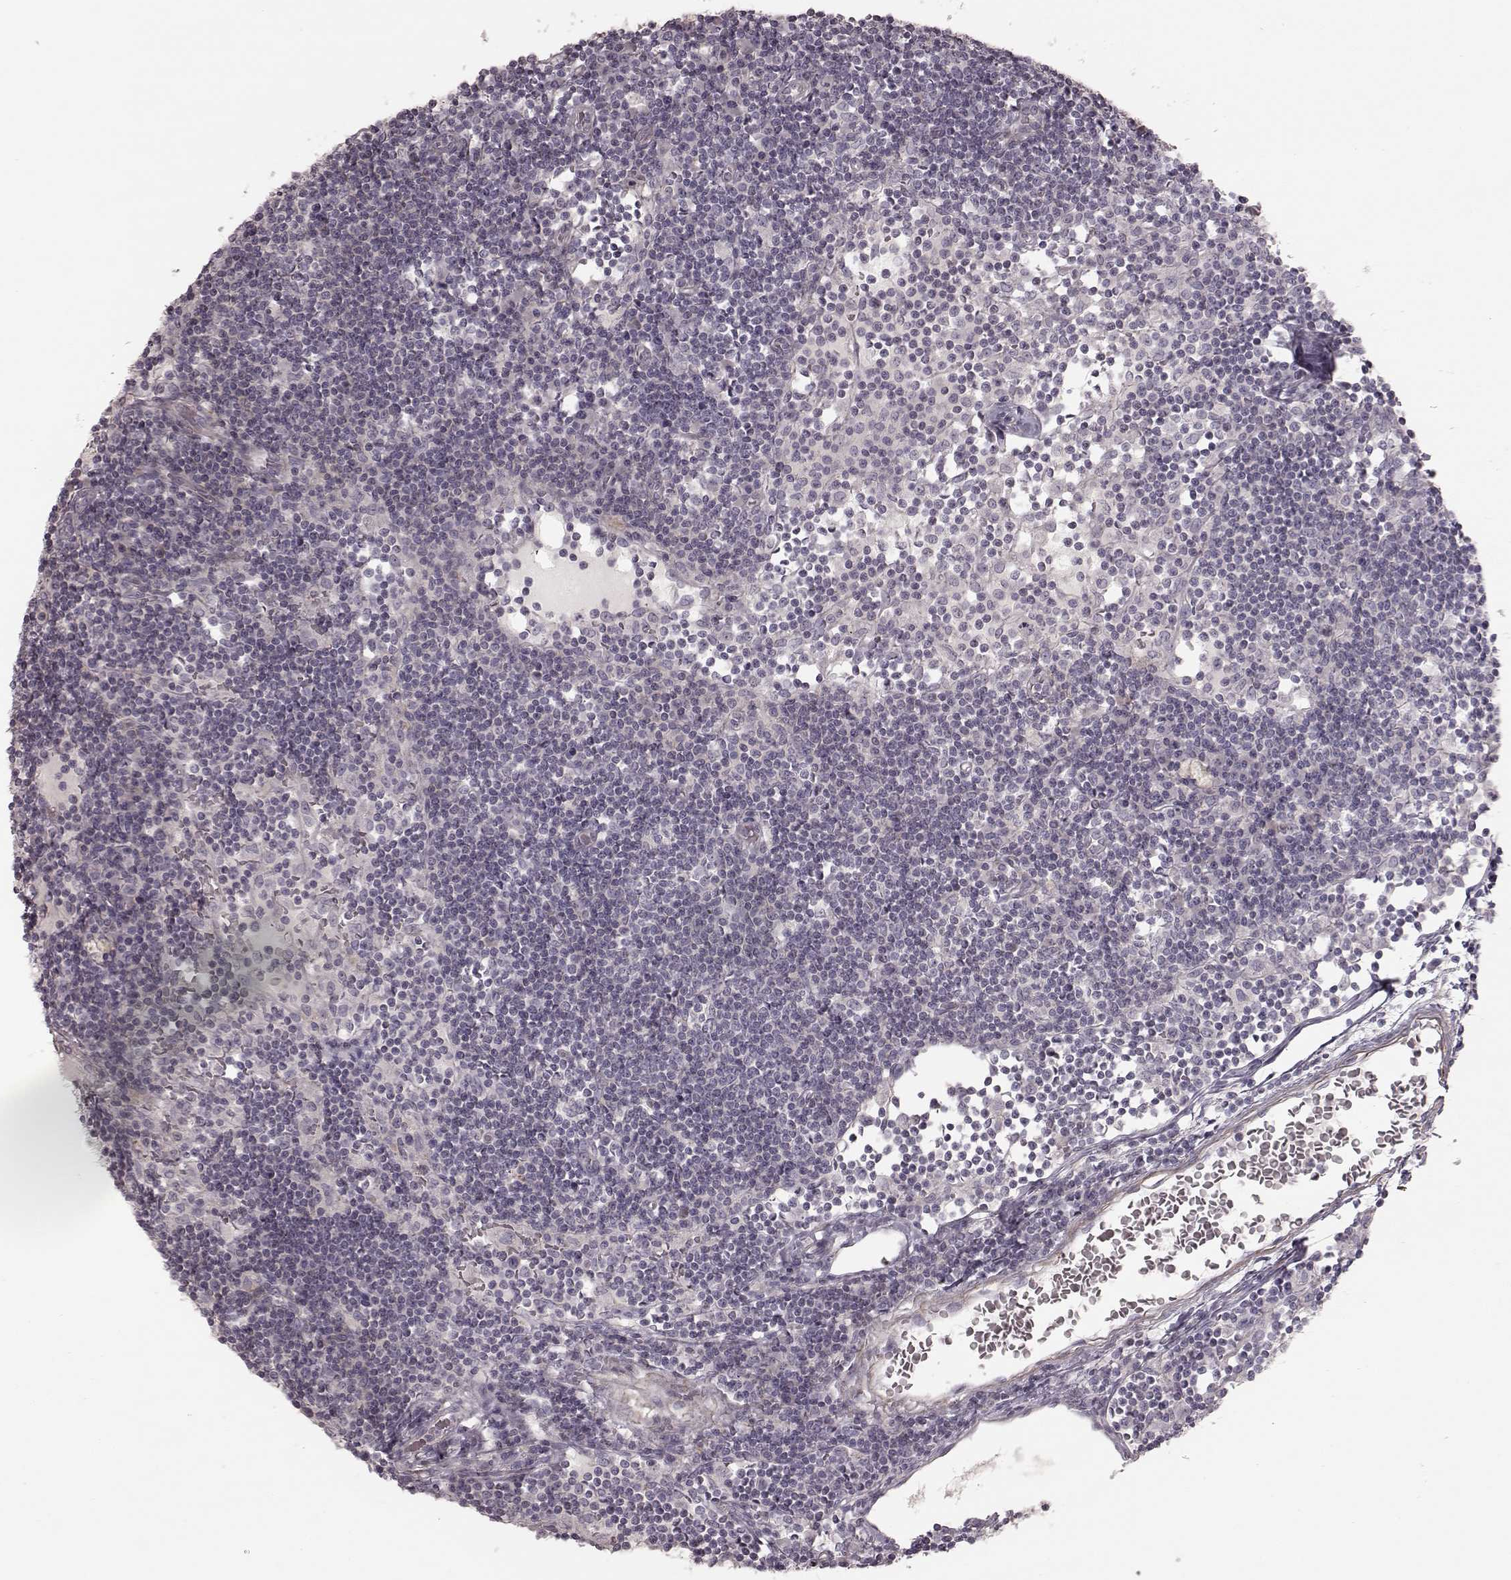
{"staining": {"intensity": "negative", "quantity": "none", "location": "none"}, "tissue": "lymph node", "cell_type": "Germinal center cells", "image_type": "normal", "snomed": [{"axis": "morphology", "description": "Normal tissue, NOS"}, {"axis": "topography", "description": "Lymph node"}], "caption": "An IHC micrograph of benign lymph node is shown. There is no staining in germinal center cells of lymph node.", "gene": "PRLHR", "patient": {"sex": "female", "age": 72}}